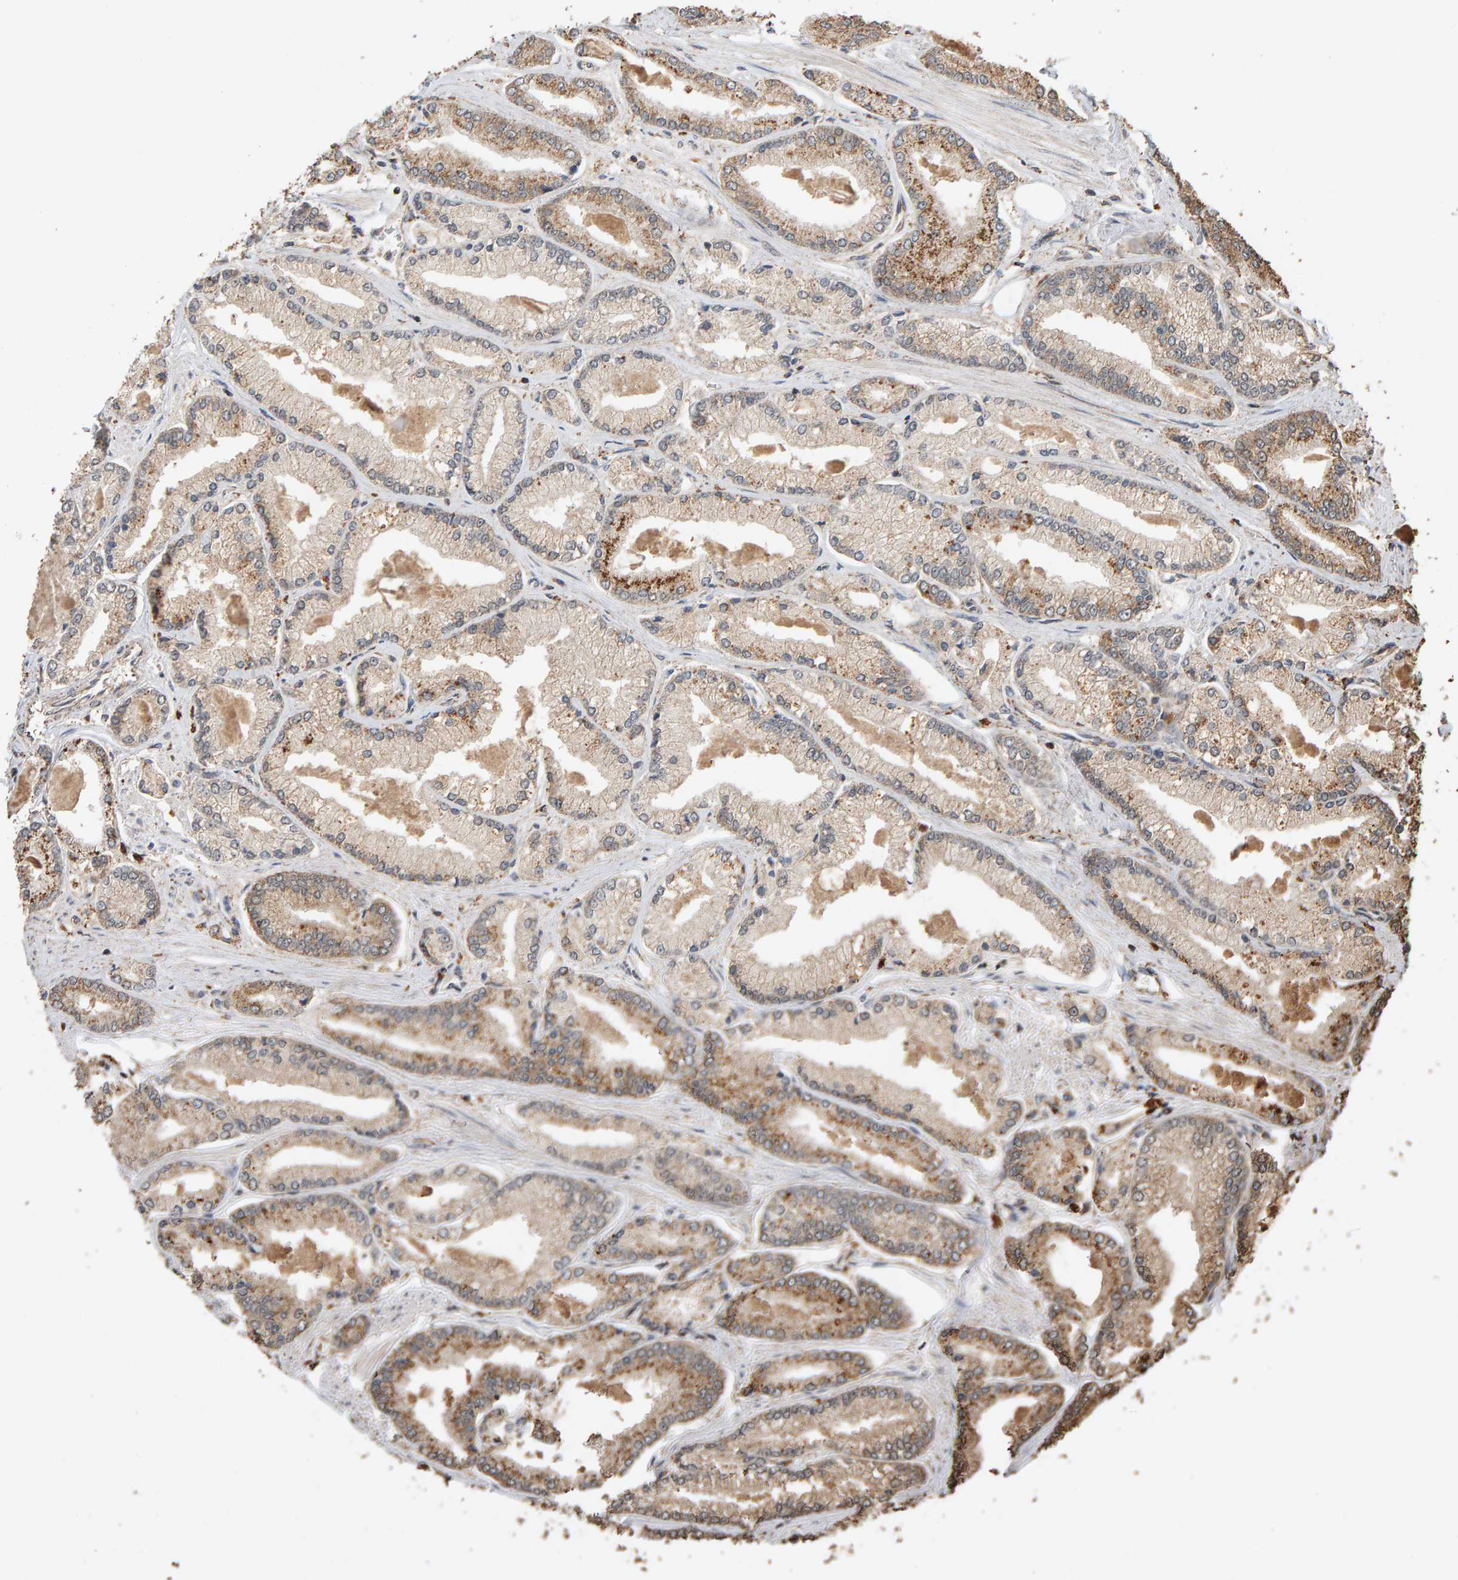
{"staining": {"intensity": "moderate", "quantity": ">75%", "location": "cytoplasmic/membranous"}, "tissue": "prostate cancer", "cell_type": "Tumor cells", "image_type": "cancer", "snomed": [{"axis": "morphology", "description": "Adenocarcinoma, Low grade"}, {"axis": "topography", "description": "Prostate"}], "caption": "Prostate adenocarcinoma (low-grade) stained for a protein exhibits moderate cytoplasmic/membranous positivity in tumor cells.", "gene": "GSTK1", "patient": {"sex": "male", "age": 52}}